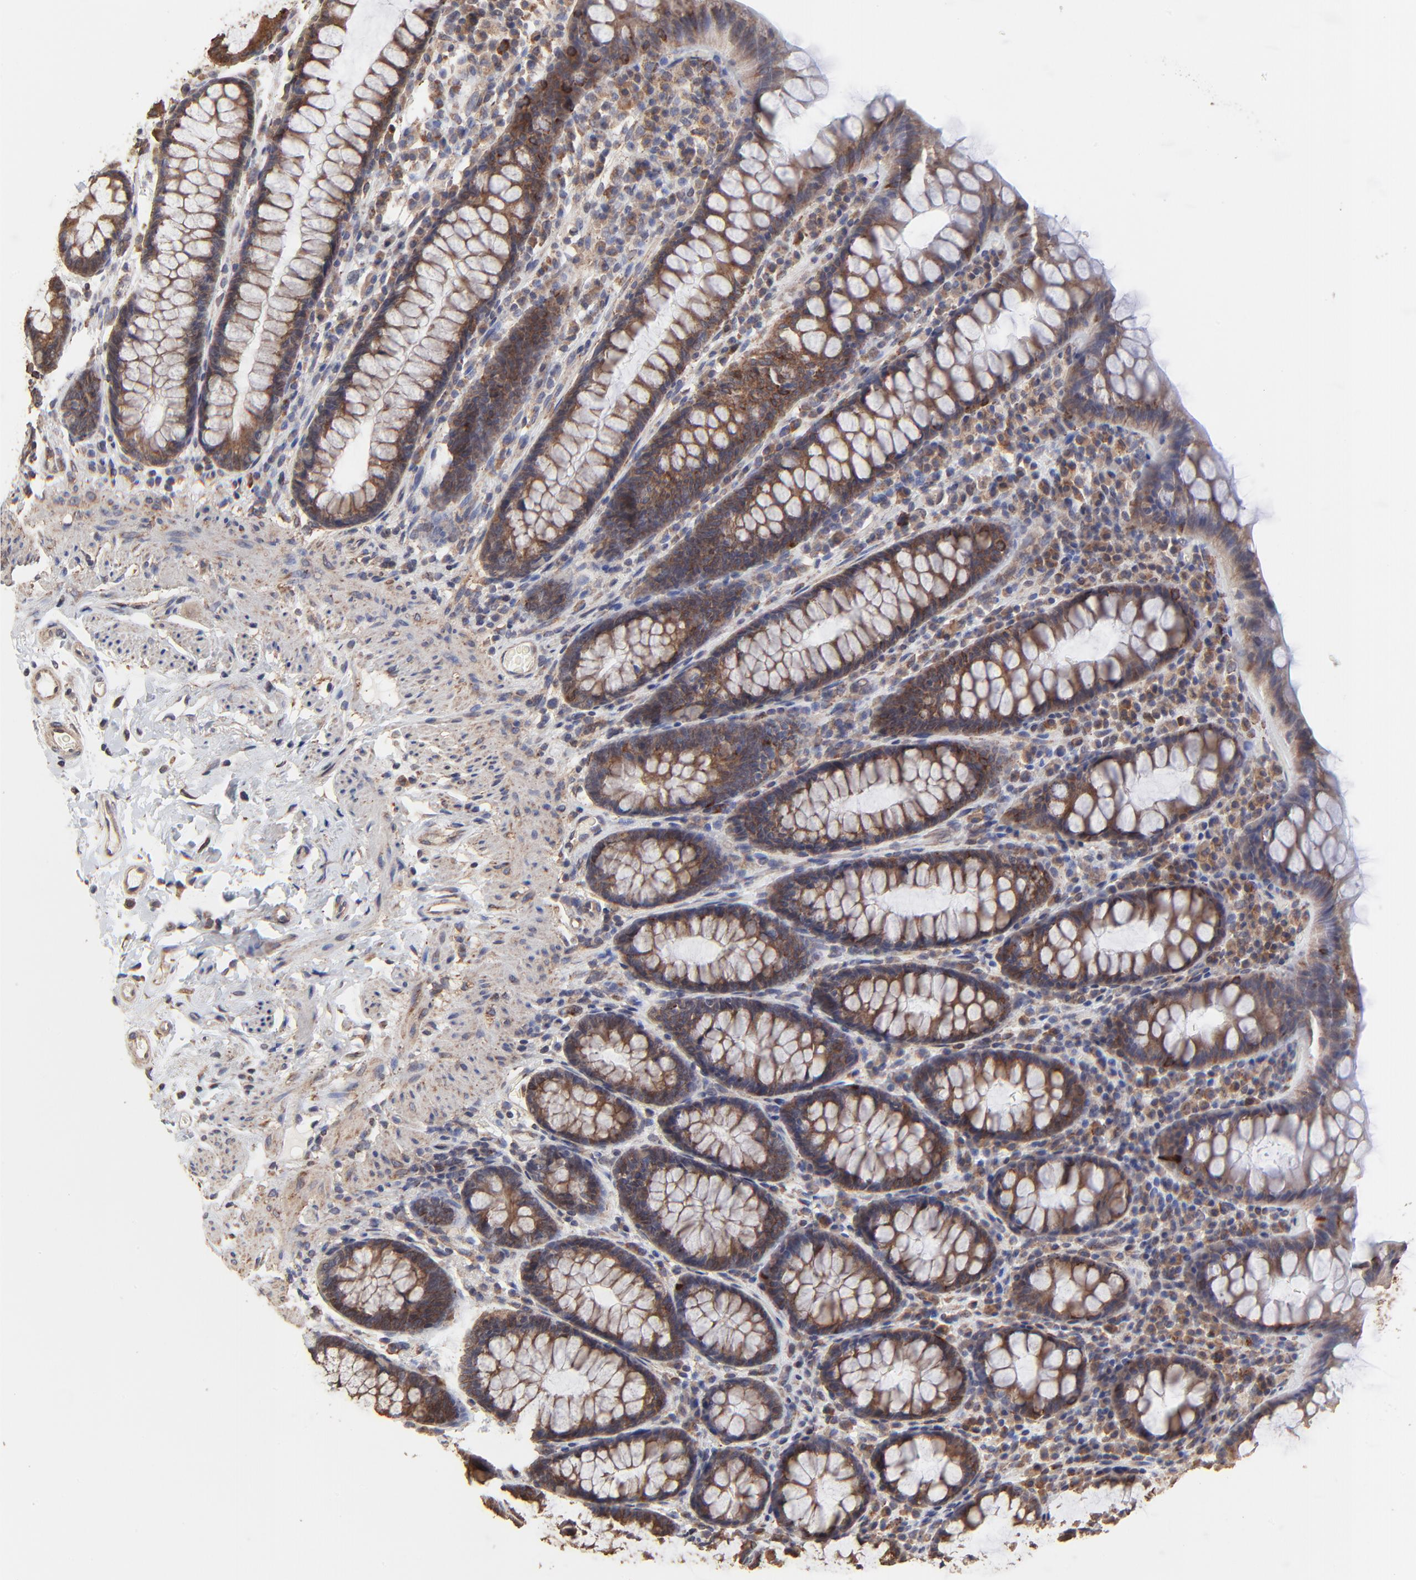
{"staining": {"intensity": "strong", "quantity": ">75%", "location": "cytoplasmic/membranous"}, "tissue": "rectum", "cell_type": "Glandular cells", "image_type": "normal", "snomed": [{"axis": "morphology", "description": "Normal tissue, NOS"}, {"axis": "topography", "description": "Rectum"}], "caption": "Immunohistochemical staining of unremarkable rectum demonstrates strong cytoplasmic/membranous protein staining in approximately >75% of glandular cells.", "gene": "ELP2", "patient": {"sex": "male", "age": 92}}